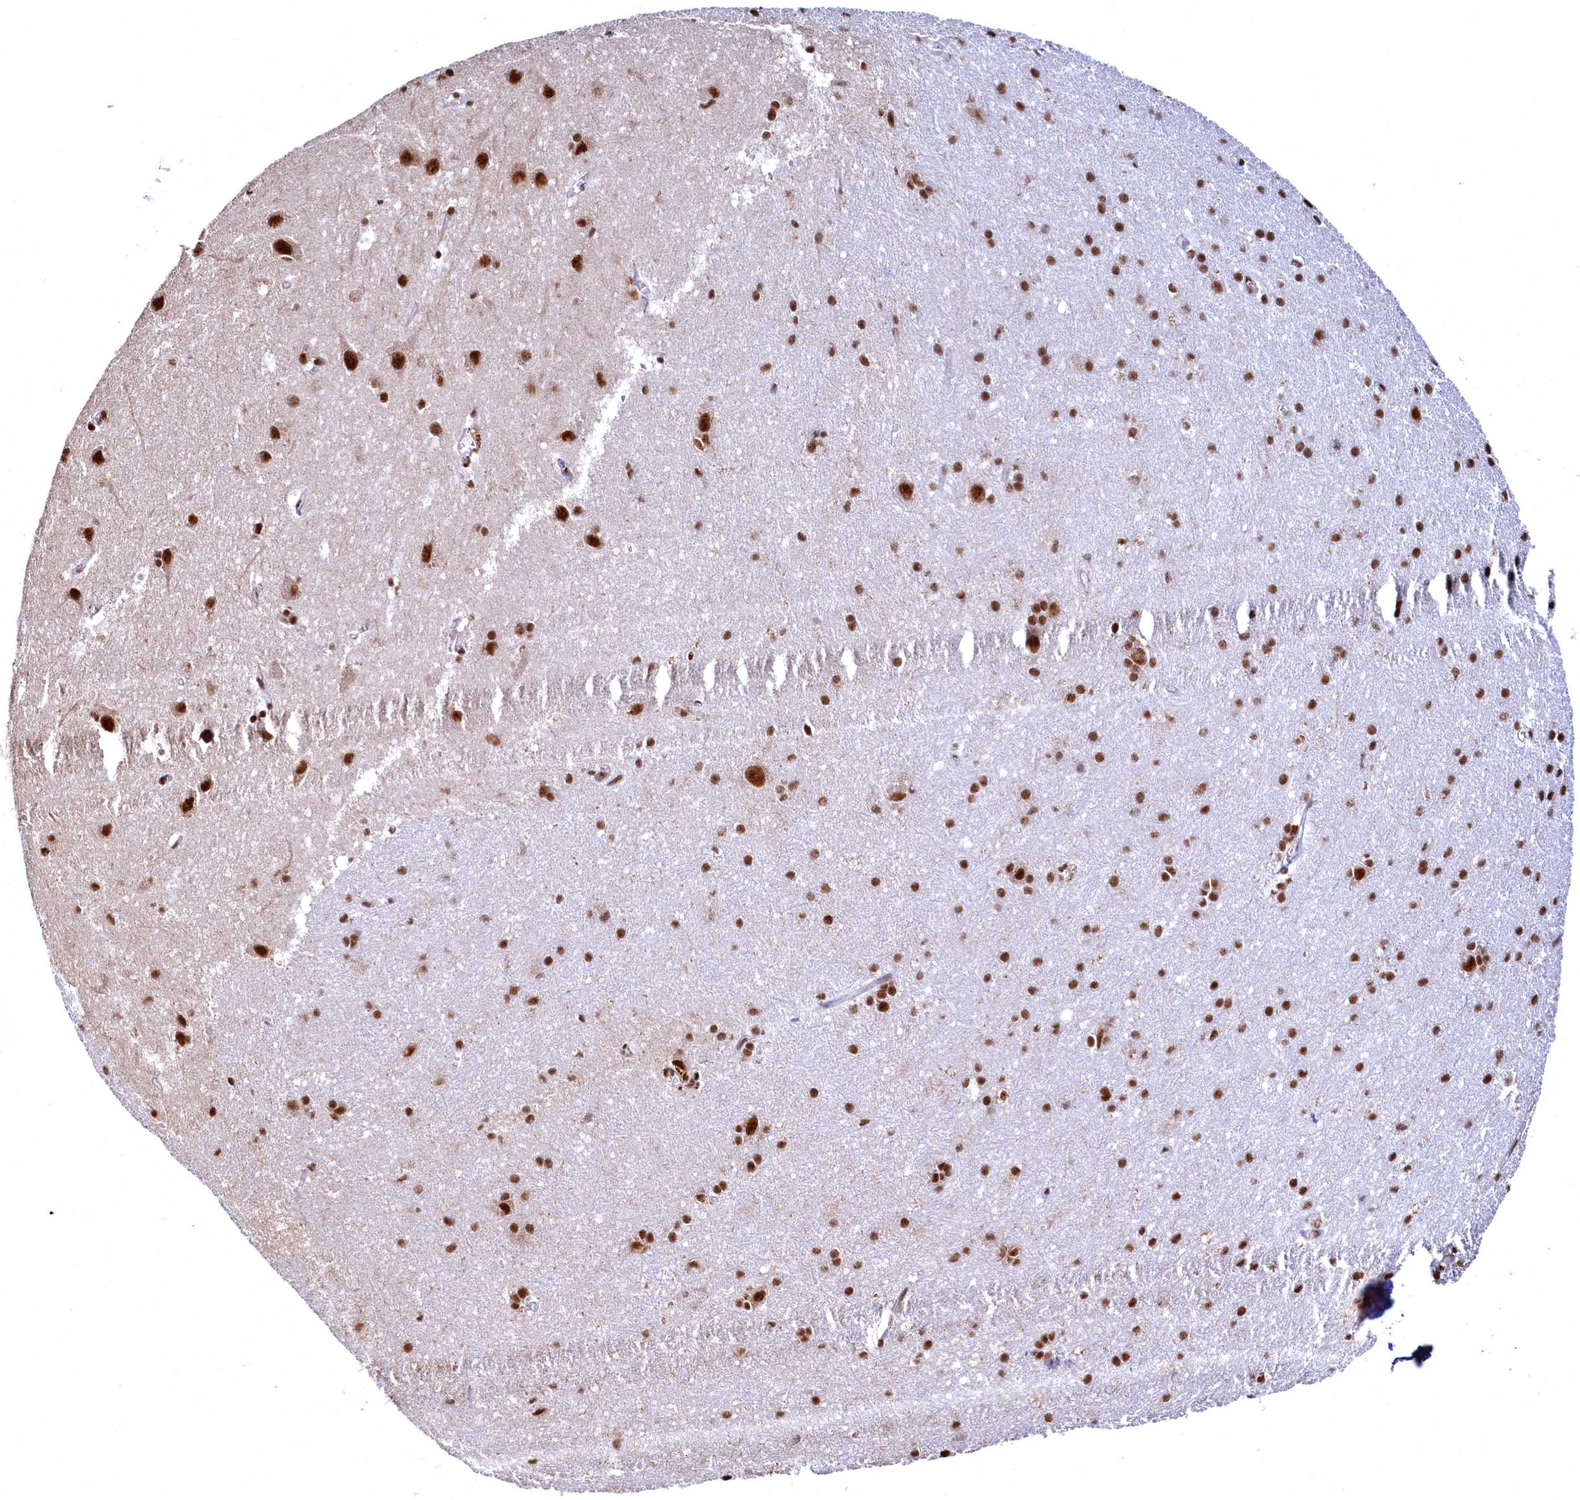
{"staining": {"intensity": "moderate", "quantity": "25%-75%", "location": "nuclear"}, "tissue": "cerebral cortex", "cell_type": "Endothelial cells", "image_type": "normal", "snomed": [{"axis": "morphology", "description": "Normal tissue, NOS"}, {"axis": "topography", "description": "Cerebral cortex"}], "caption": "The image displays staining of benign cerebral cortex, revealing moderate nuclear protein expression (brown color) within endothelial cells. (Stains: DAB (3,3'-diaminobenzidine) in brown, nuclei in blue, Microscopy: brightfield microscopy at high magnification).", "gene": "RSRC2", "patient": {"sex": "male", "age": 54}}